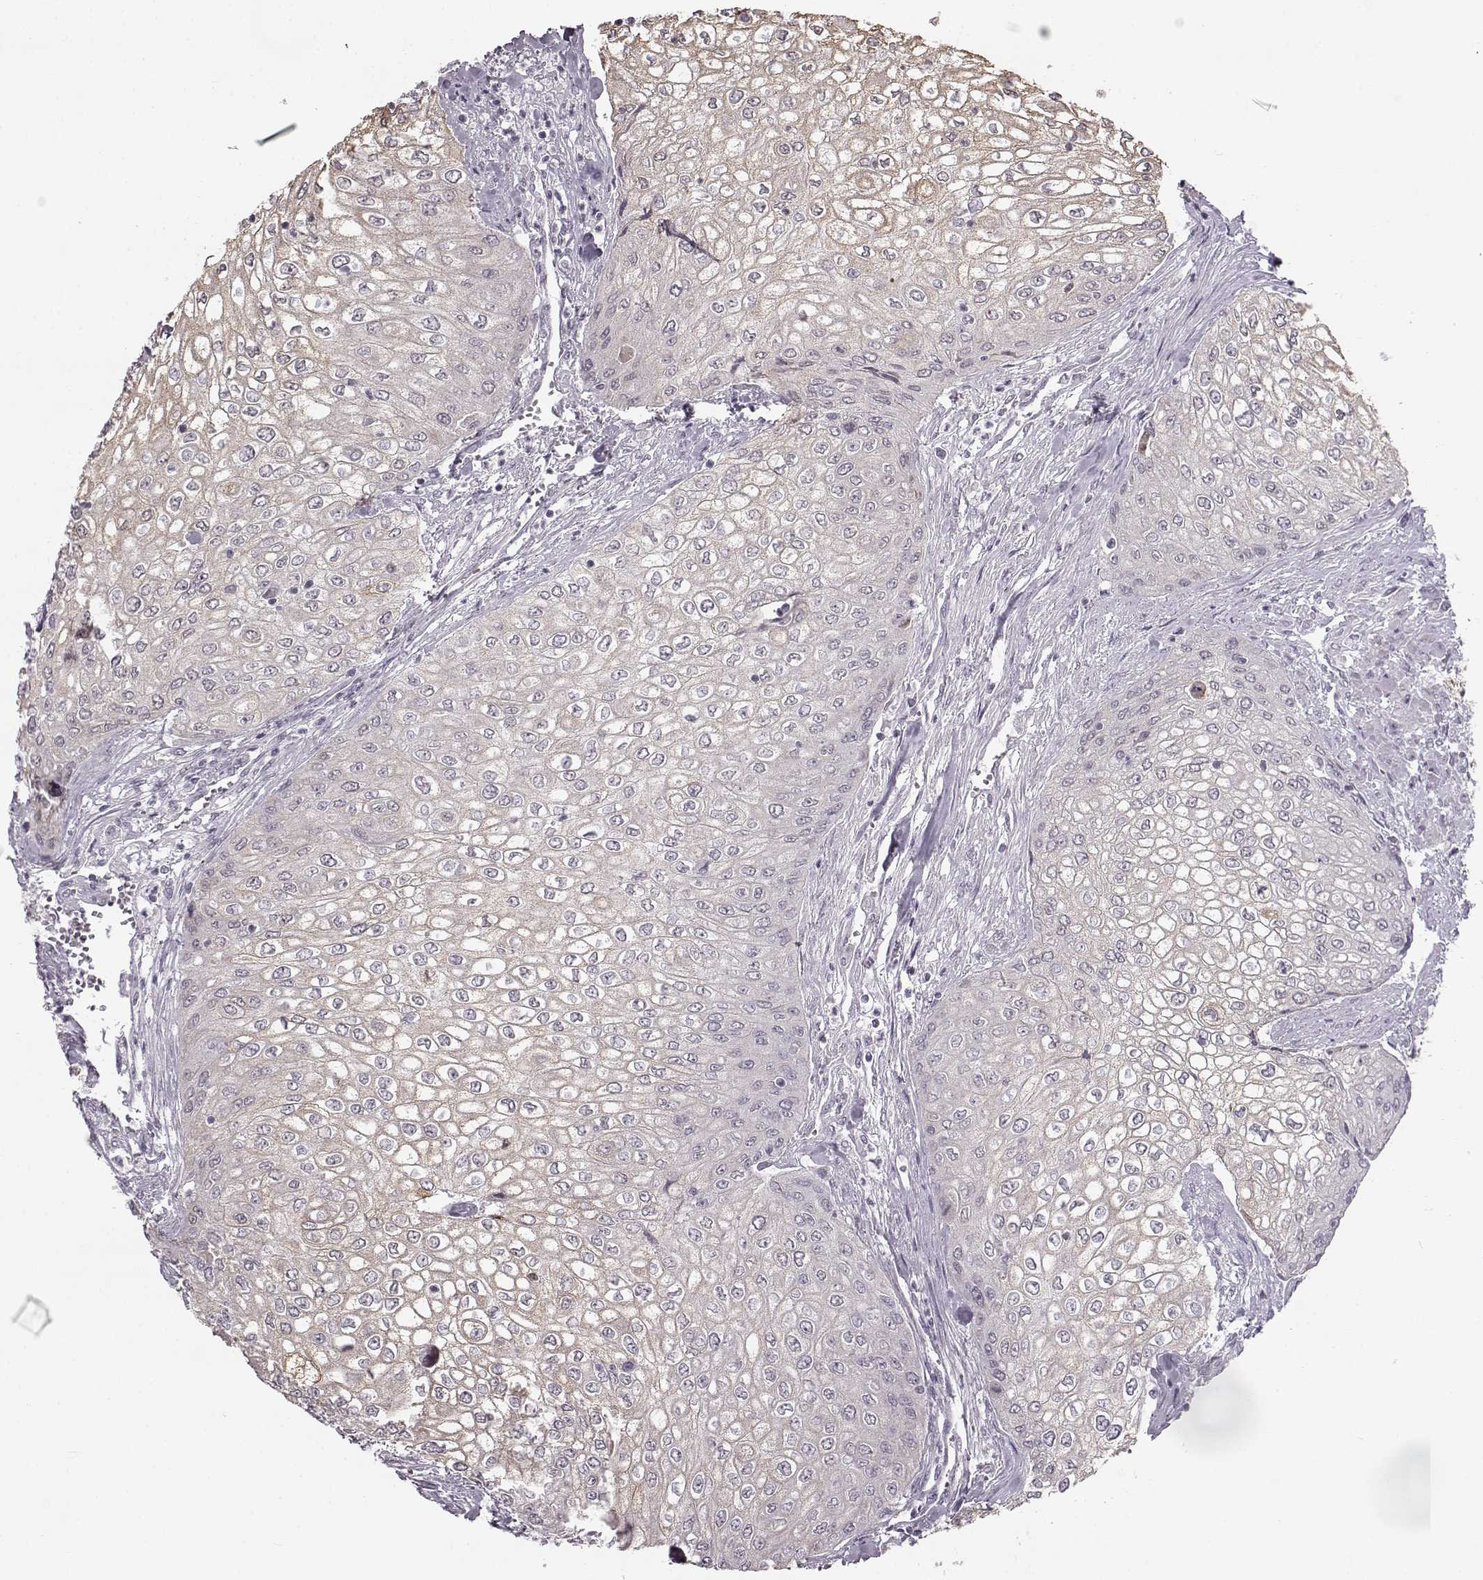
{"staining": {"intensity": "weak", "quantity": ">75%", "location": "cytoplasmic/membranous"}, "tissue": "urothelial cancer", "cell_type": "Tumor cells", "image_type": "cancer", "snomed": [{"axis": "morphology", "description": "Urothelial carcinoma, High grade"}, {"axis": "topography", "description": "Urinary bladder"}], "caption": "Immunohistochemical staining of human urothelial cancer demonstrates low levels of weak cytoplasmic/membranous protein expression in about >75% of tumor cells.", "gene": "MAP6D1", "patient": {"sex": "male", "age": 62}}